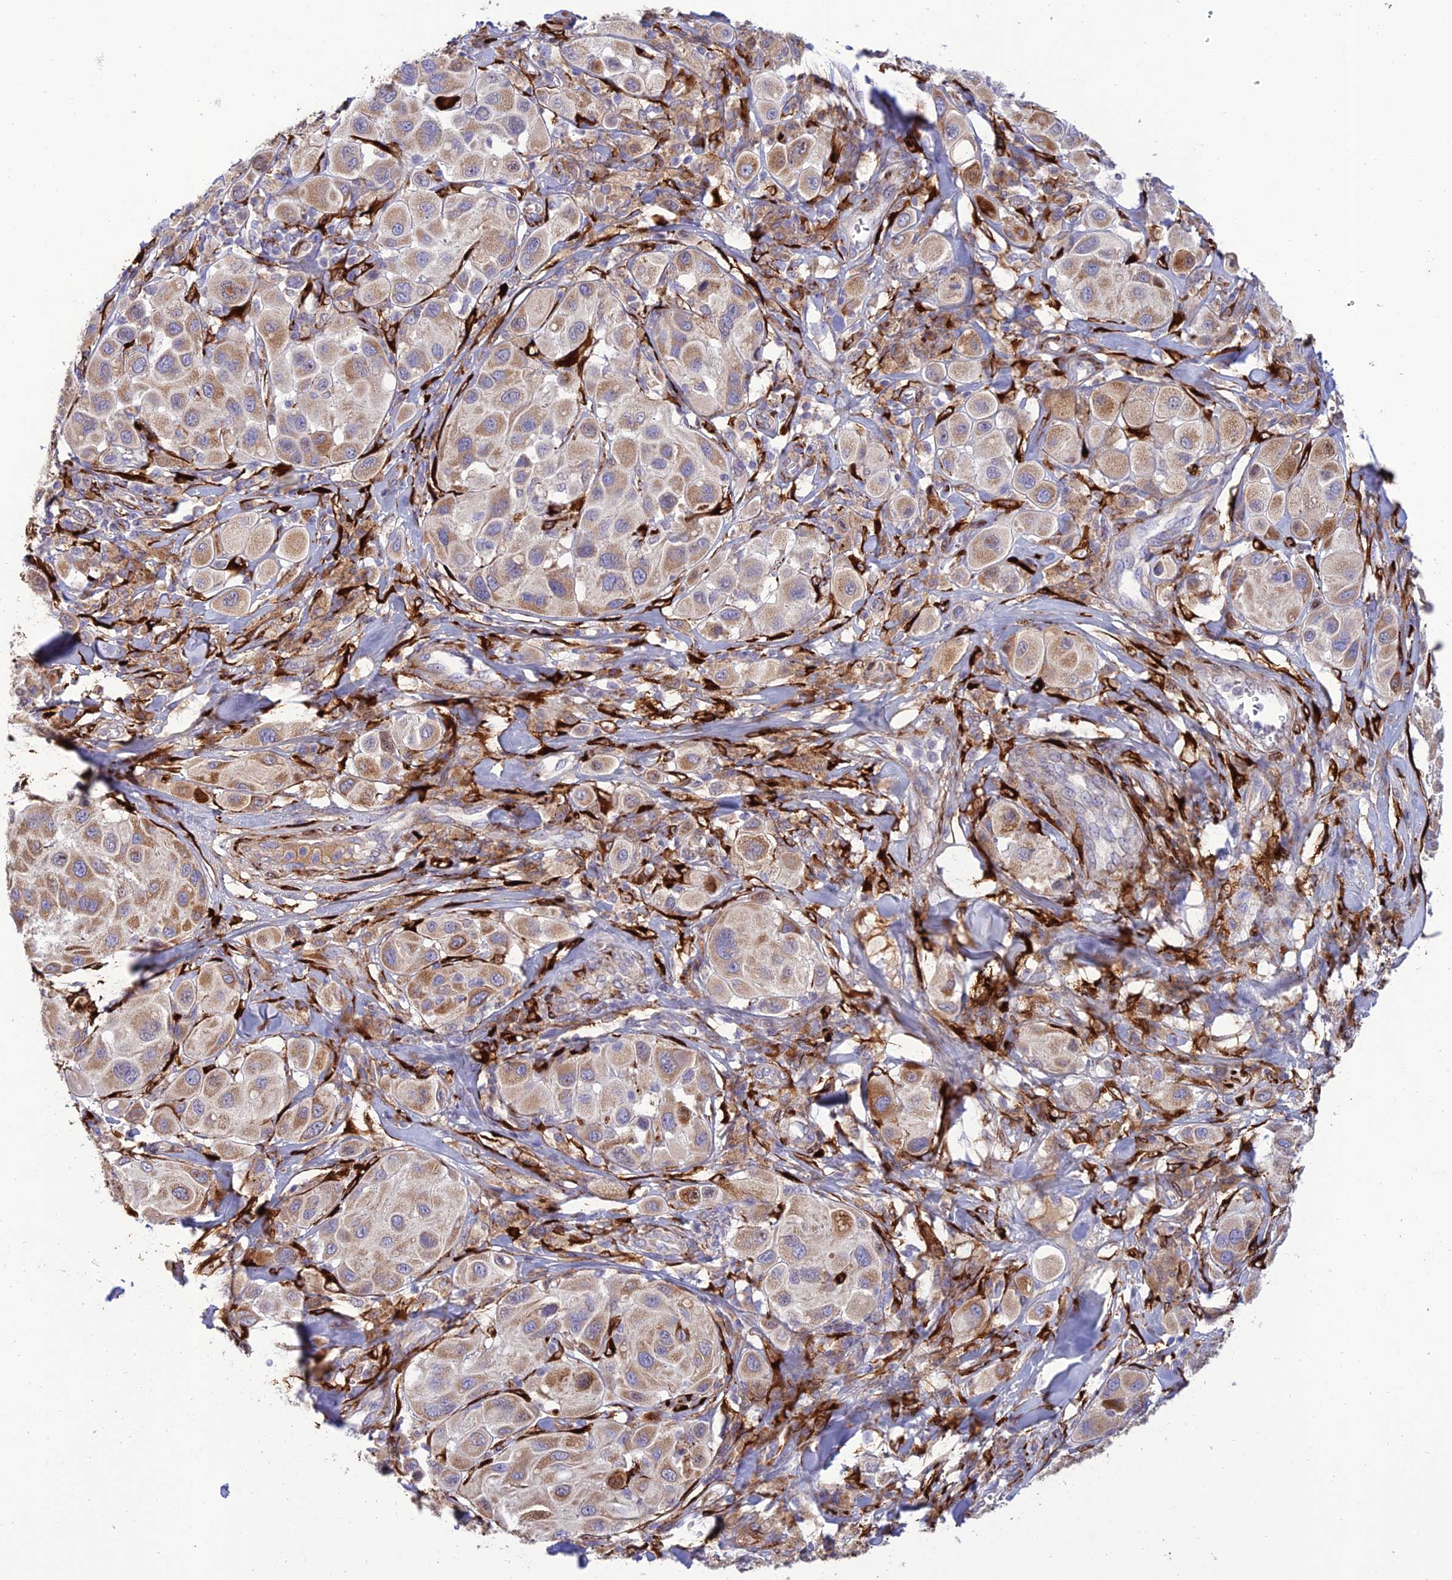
{"staining": {"intensity": "moderate", "quantity": "25%-75%", "location": "cytoplasmic/membranous"}, "tissue": "melanoma", "cell_type": "Tumor cells", "image_type": "cancer", "snomed": [{"axis": "morphology", "description": "Malignant melanoma, Metastatic site"}, {"axis": "topography", "description": "Skin"}], "caption": "Protein expression analysis of human malignant melanoma (metastatic site) reveals moderate cytoplasmic/membranous positivity in approximately 25%-75% of tumor cells.", "gene": "RCN3", "patient": {"sex": "male", "age": 41}}